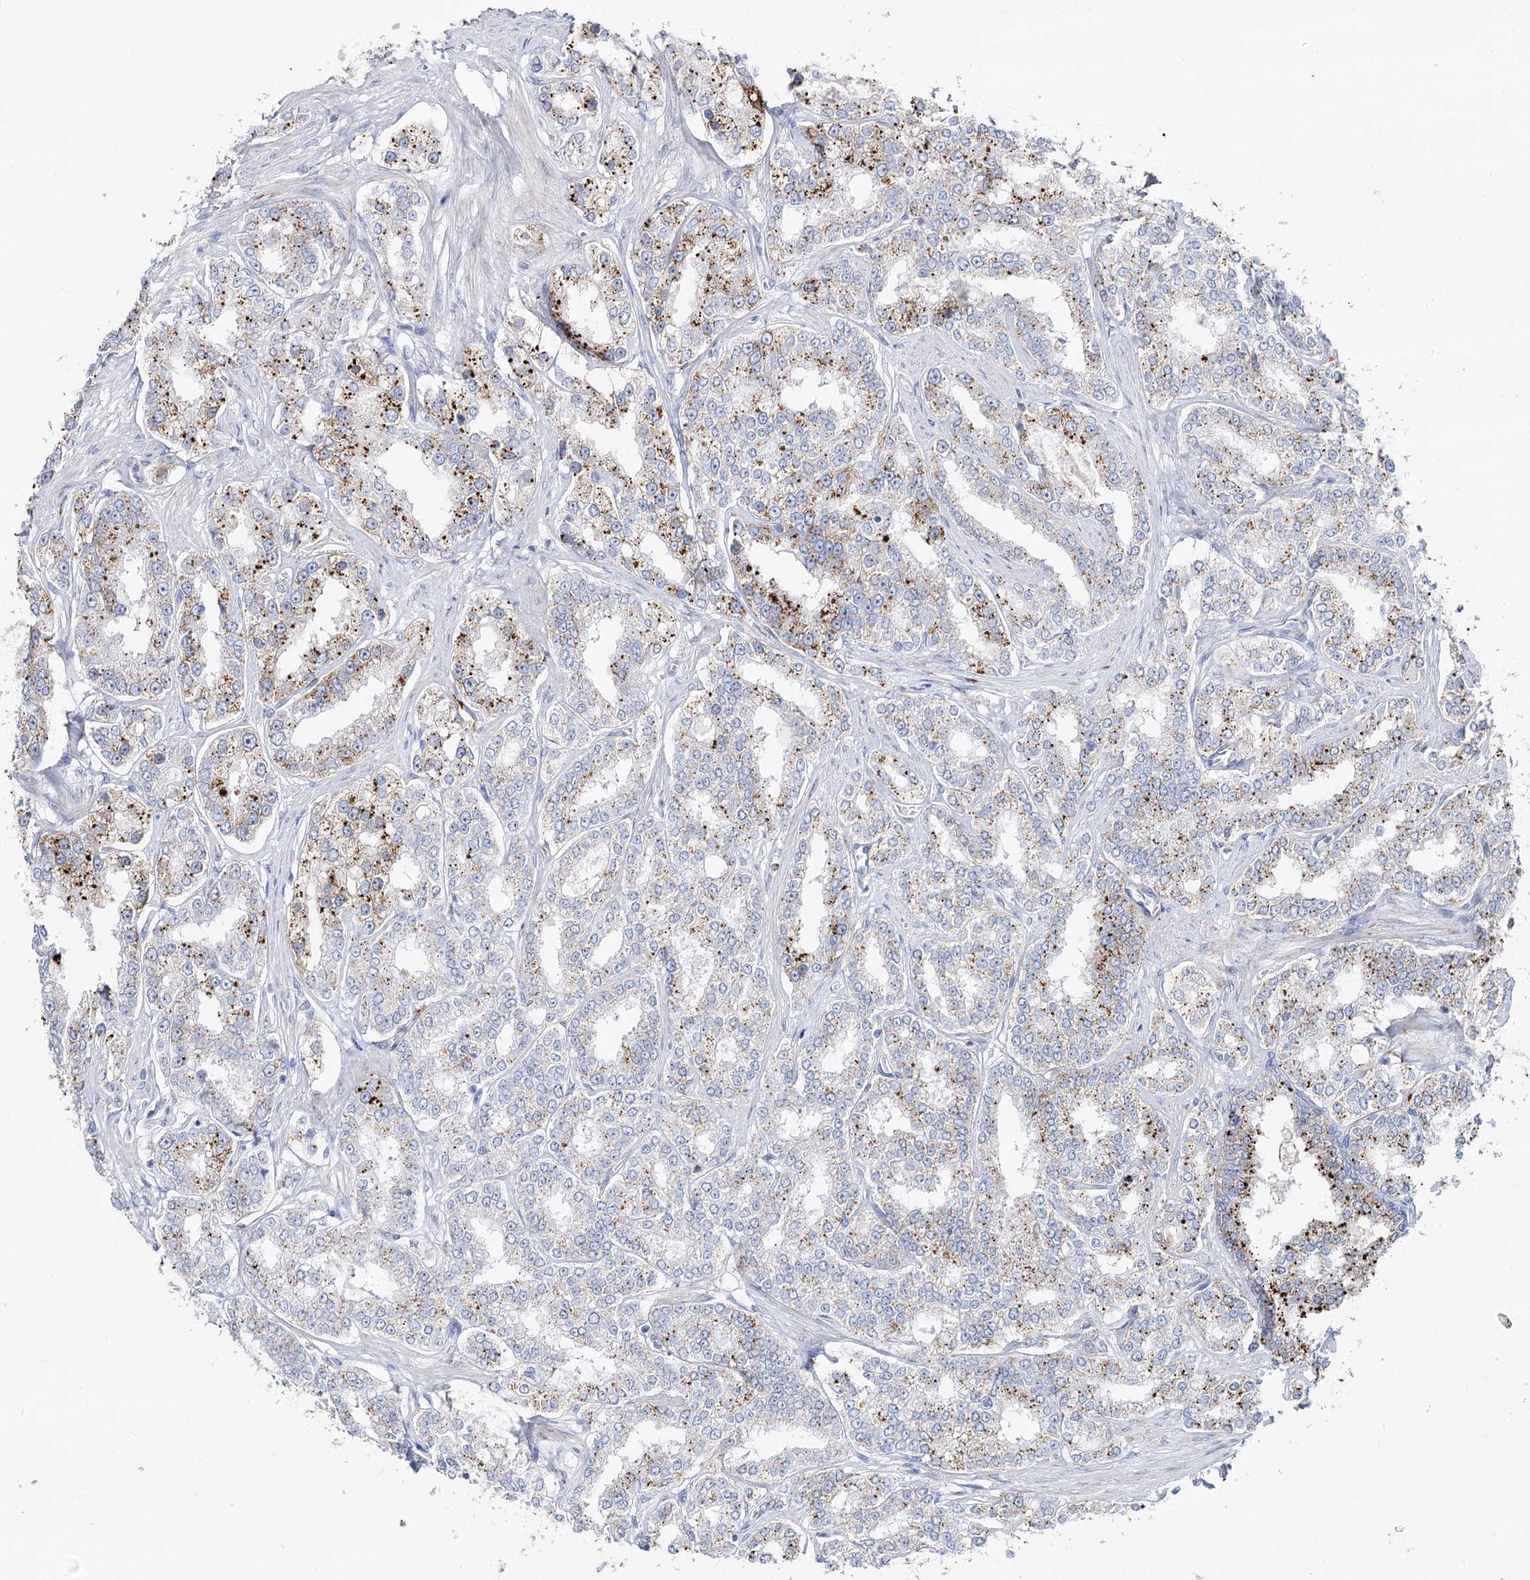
{"staining": {"intensity": "moderate", "quantity": "25%-75%", "location": "cytoplasmic/membranous"}, "tissue": "prostate cancer", "cell_type": "Tumor cells", "image_type": "cancer", "snomed": [{"axis": "morphology", "description": "Normal tissue, NOS"}, {"axis": "morphology", "description": "Adenocarcinoma, High grade"}, {"axis": "topography", "description": "Prostate"}], "caption": "Brown immunohistochemical staining in prostate high-grade adenocarcinoma reveals moderate cytoplasmic/membranous positivity in about 25%-75% of tumor cells.", "gene": "SLC3A1", "patient": {"sex": "male", "age": 83}}